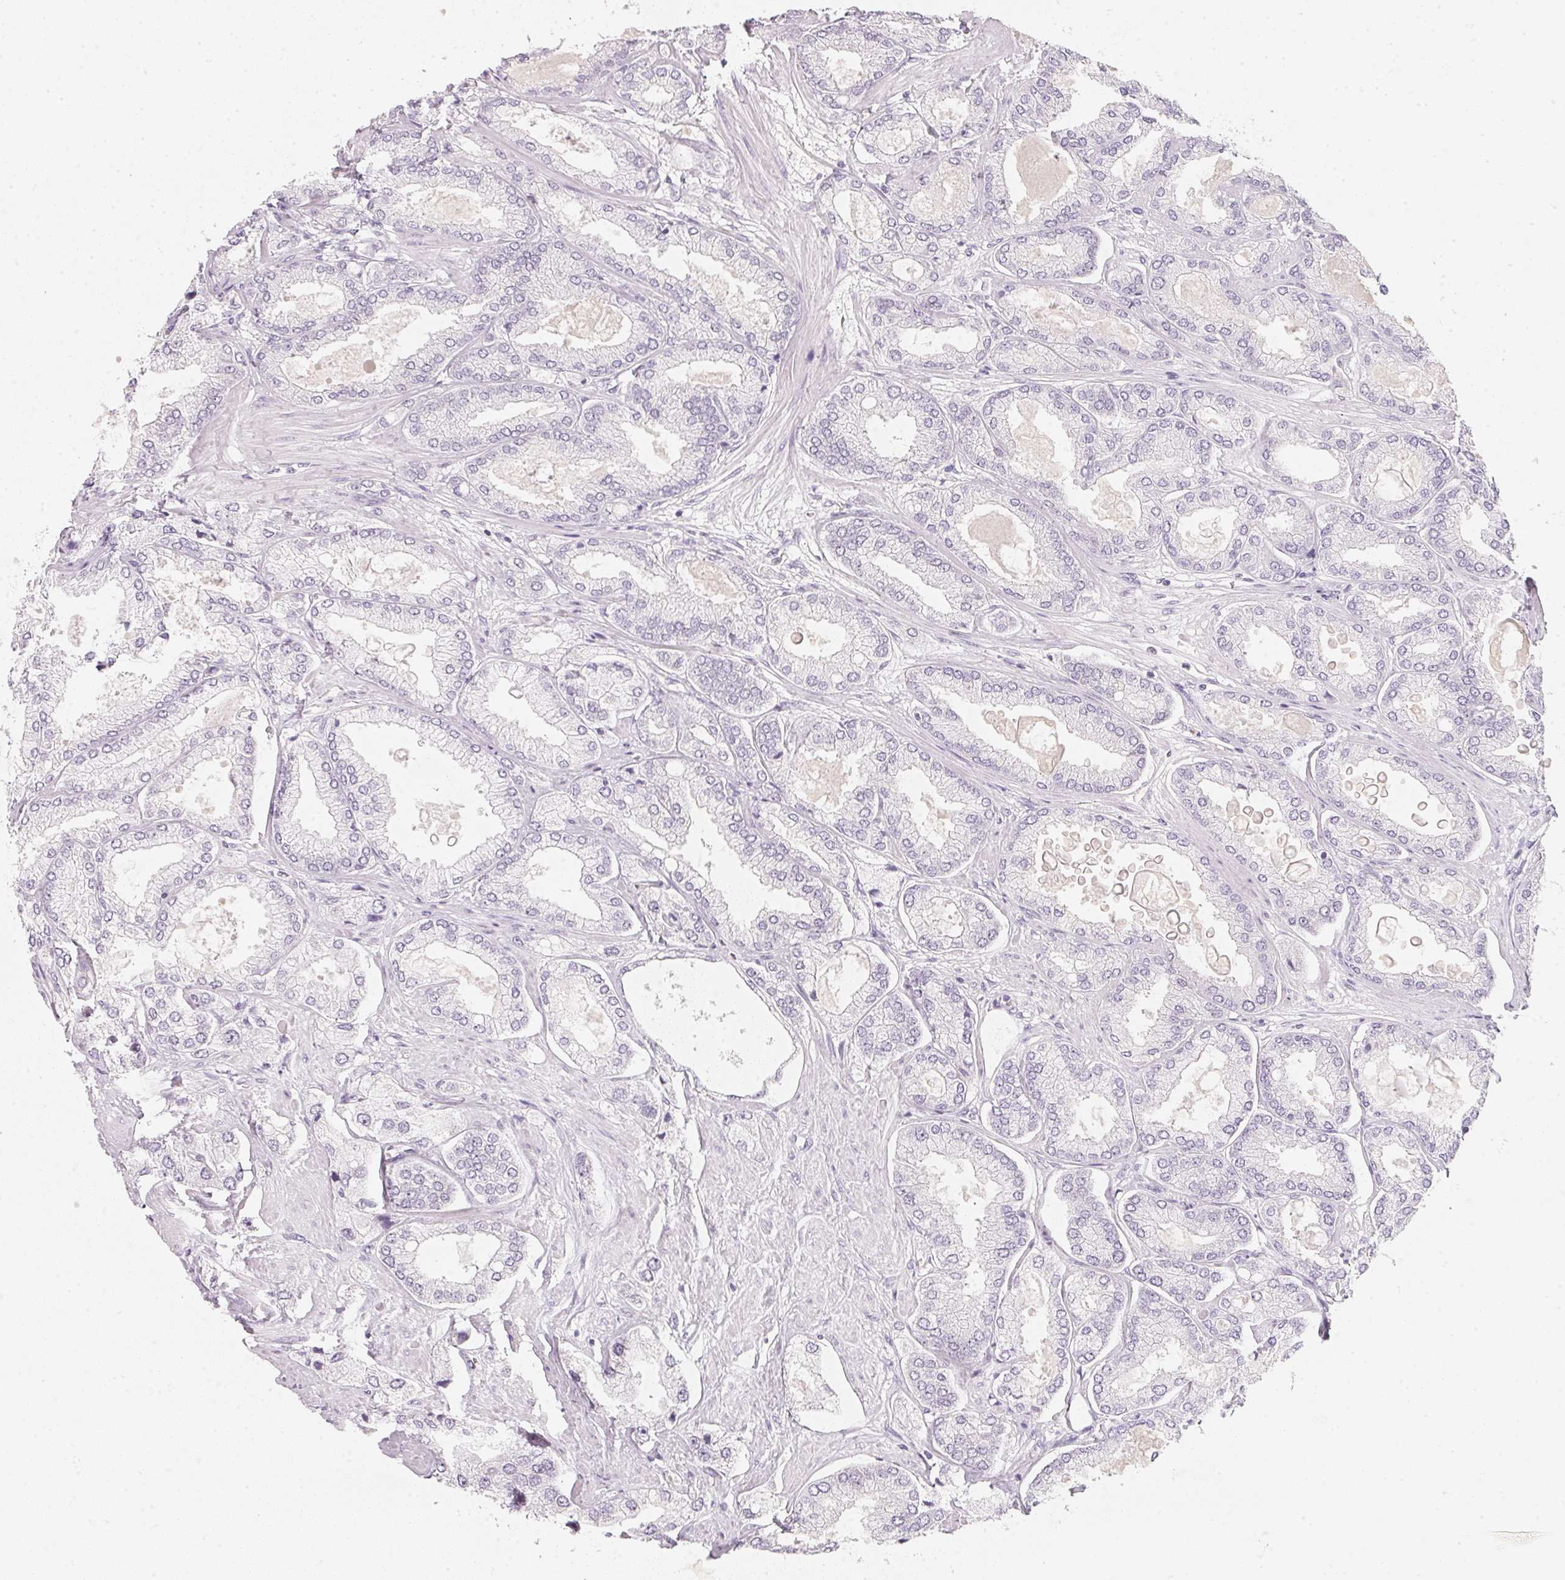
{"staining": {"intensity": "negative", "quantity": "none", "location": "none"}, "tissue": "prostate cancer", "cell_type": "Tumor cells", "image_type": "cancer", "snomed": [{"axis": "morphology", "description": "Adenocarcinoma, High grade"}, {"axis": "topography", "description": "Prostate"}], "caption": "The immunohistochemistry (IHC) micrograph has no significant expression in tumor cells of prostate cancer (high-grade adenocarcinoma) tissue.", "gene": "CFAP276", "patient": {"sex": "male", "age": 68}}